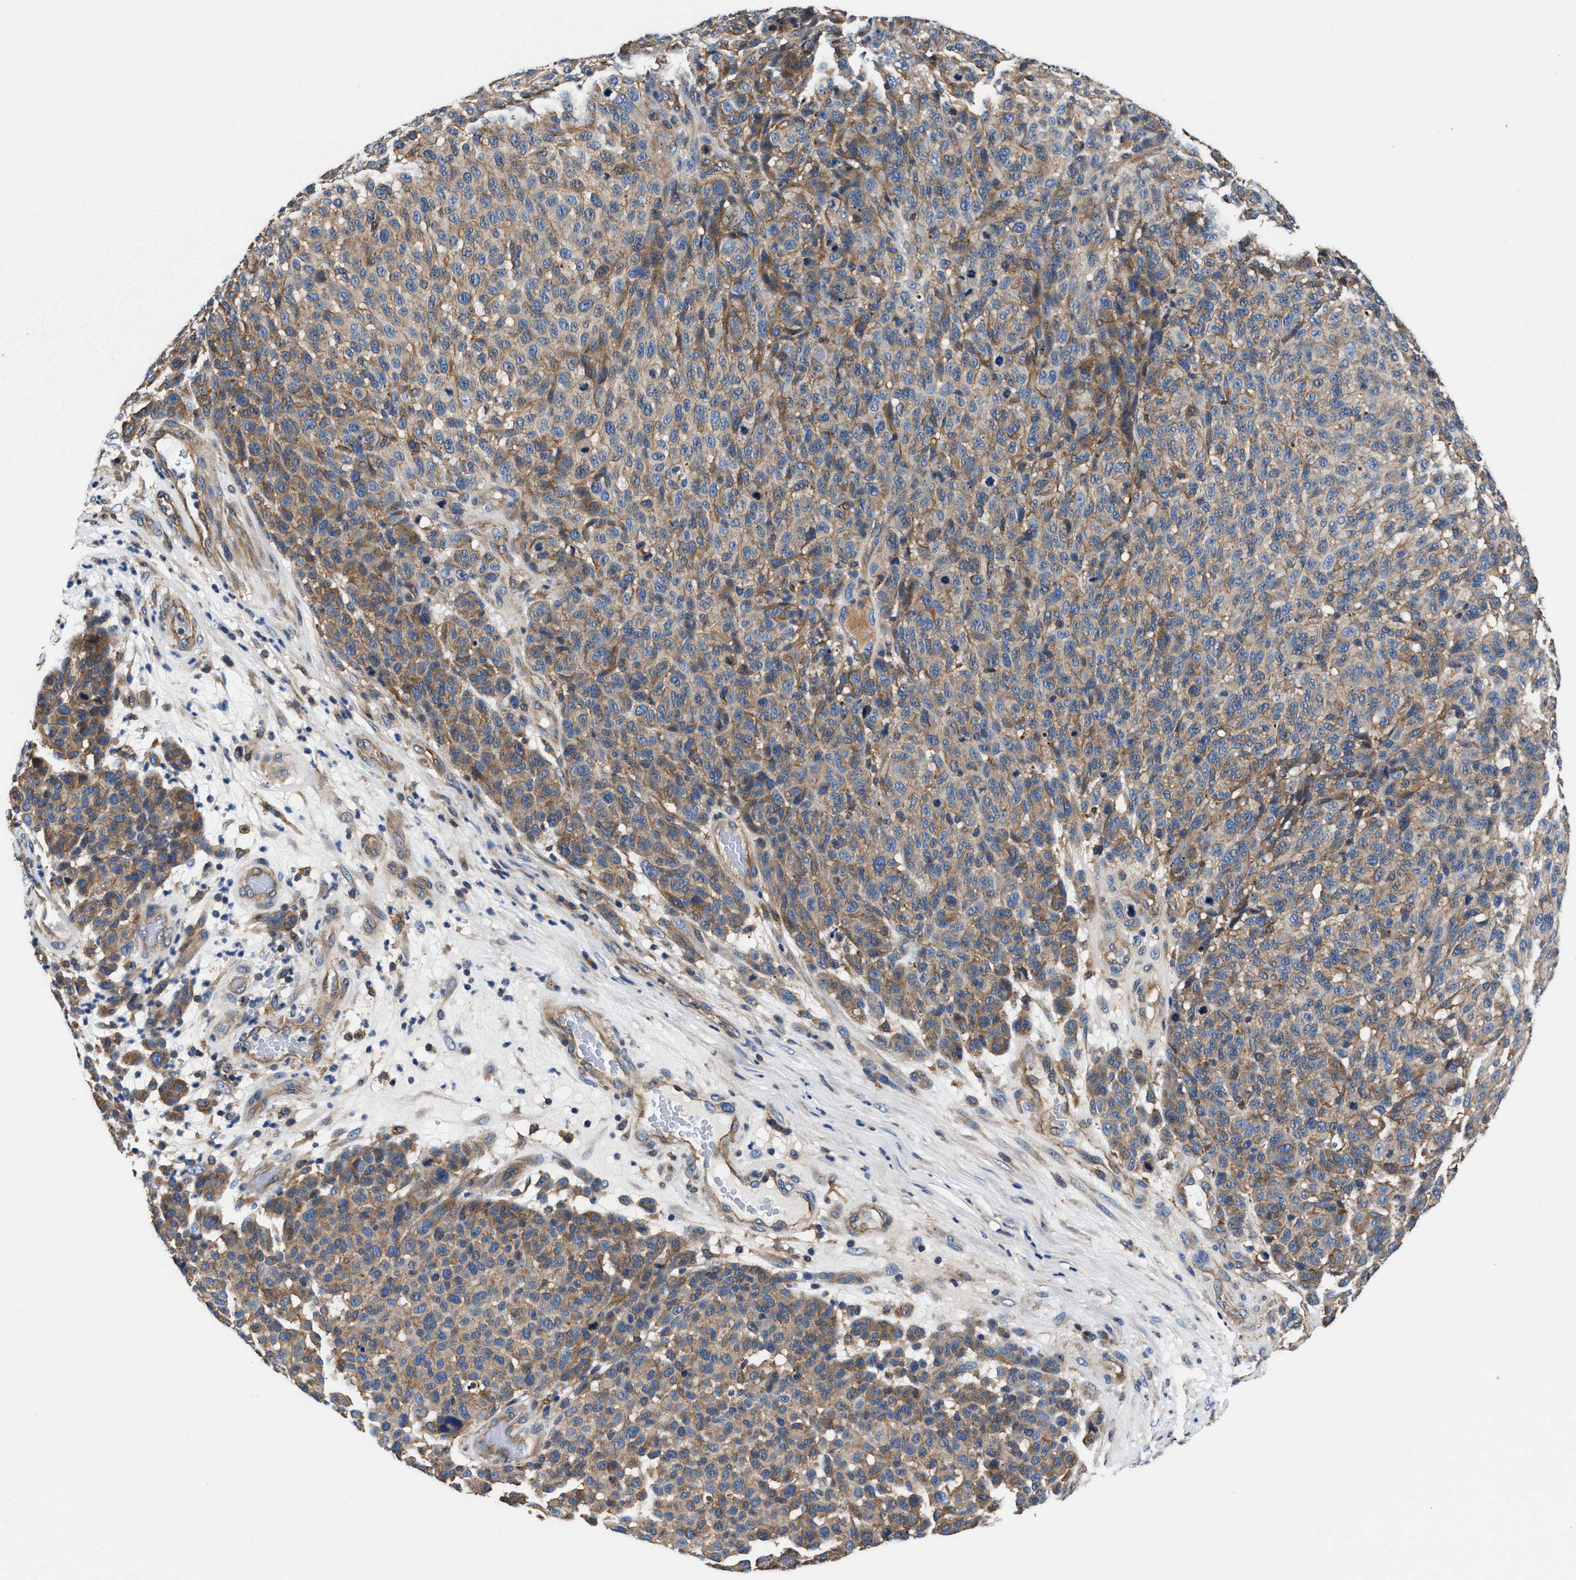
{"staining": {"intensity": "weak", "quantity": ">75%", "location": "cytoplasmic/membranous"}, "tissue": "melanoma", "cell_type": "Tumor cells", "image_type": "cancer", "snomed": [{"axis": "morphology", "description": "Malignant melanoma, NOS"}, {"axis": "topography", "description": "Skin"}], "caption": "Malignant melanoma stained with IHC demonstrates weak cytoplasmic/membranous expression in about >75% of tumor cells. Nuclei are stained in blue.", "gene": "PPP1R9B", "patient": {"sex": "male", "age": 59}}